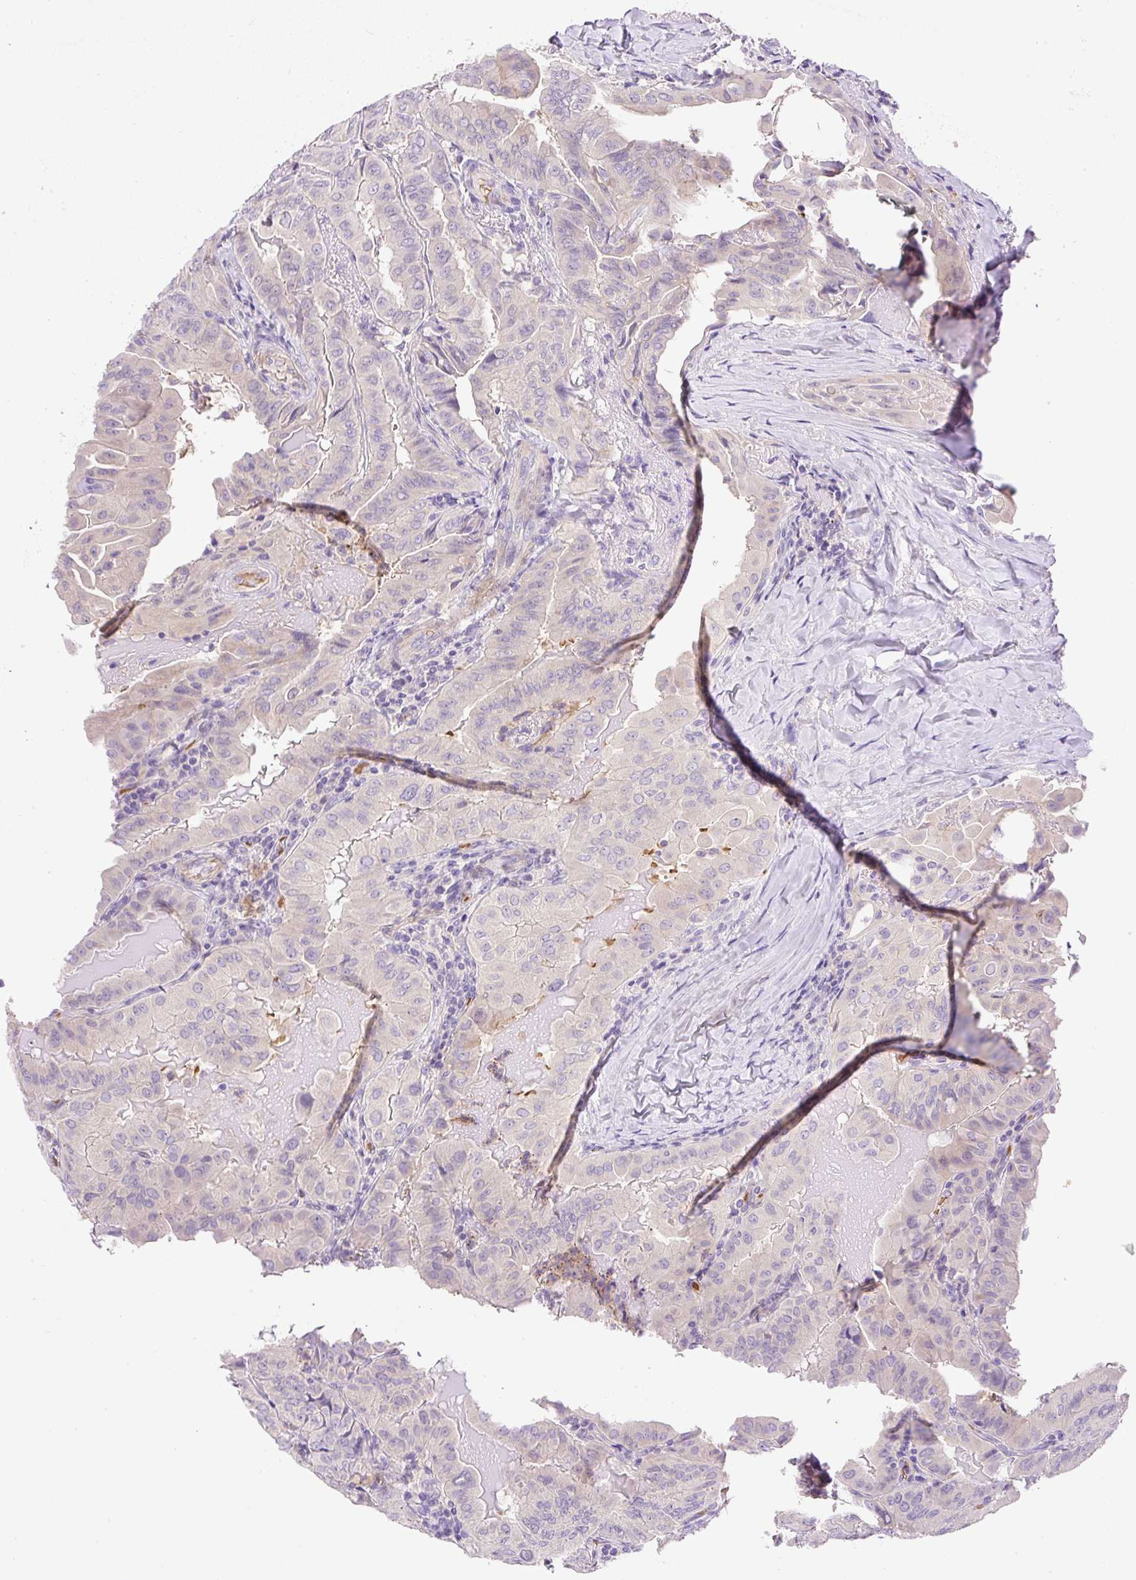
{"staining": {"intensity": "negative", "quantity": "none", "location": "none"}, "tissue": "thyroid cancer", "cell_type": "Tumor cells", "image_type": "cancer", "snomed": [{"axis": "morphology", "description": "Papillary adenocarcinoma, NOS"}, {"axis": "topography", "description": "Thyroid gland"}], "caption": "Immunohistochemical staining of thyroid cancer reveals no significant expression in tumor cells.", "gene": "LHFPL5", "patient": {"sex": "female", "age": 68}}